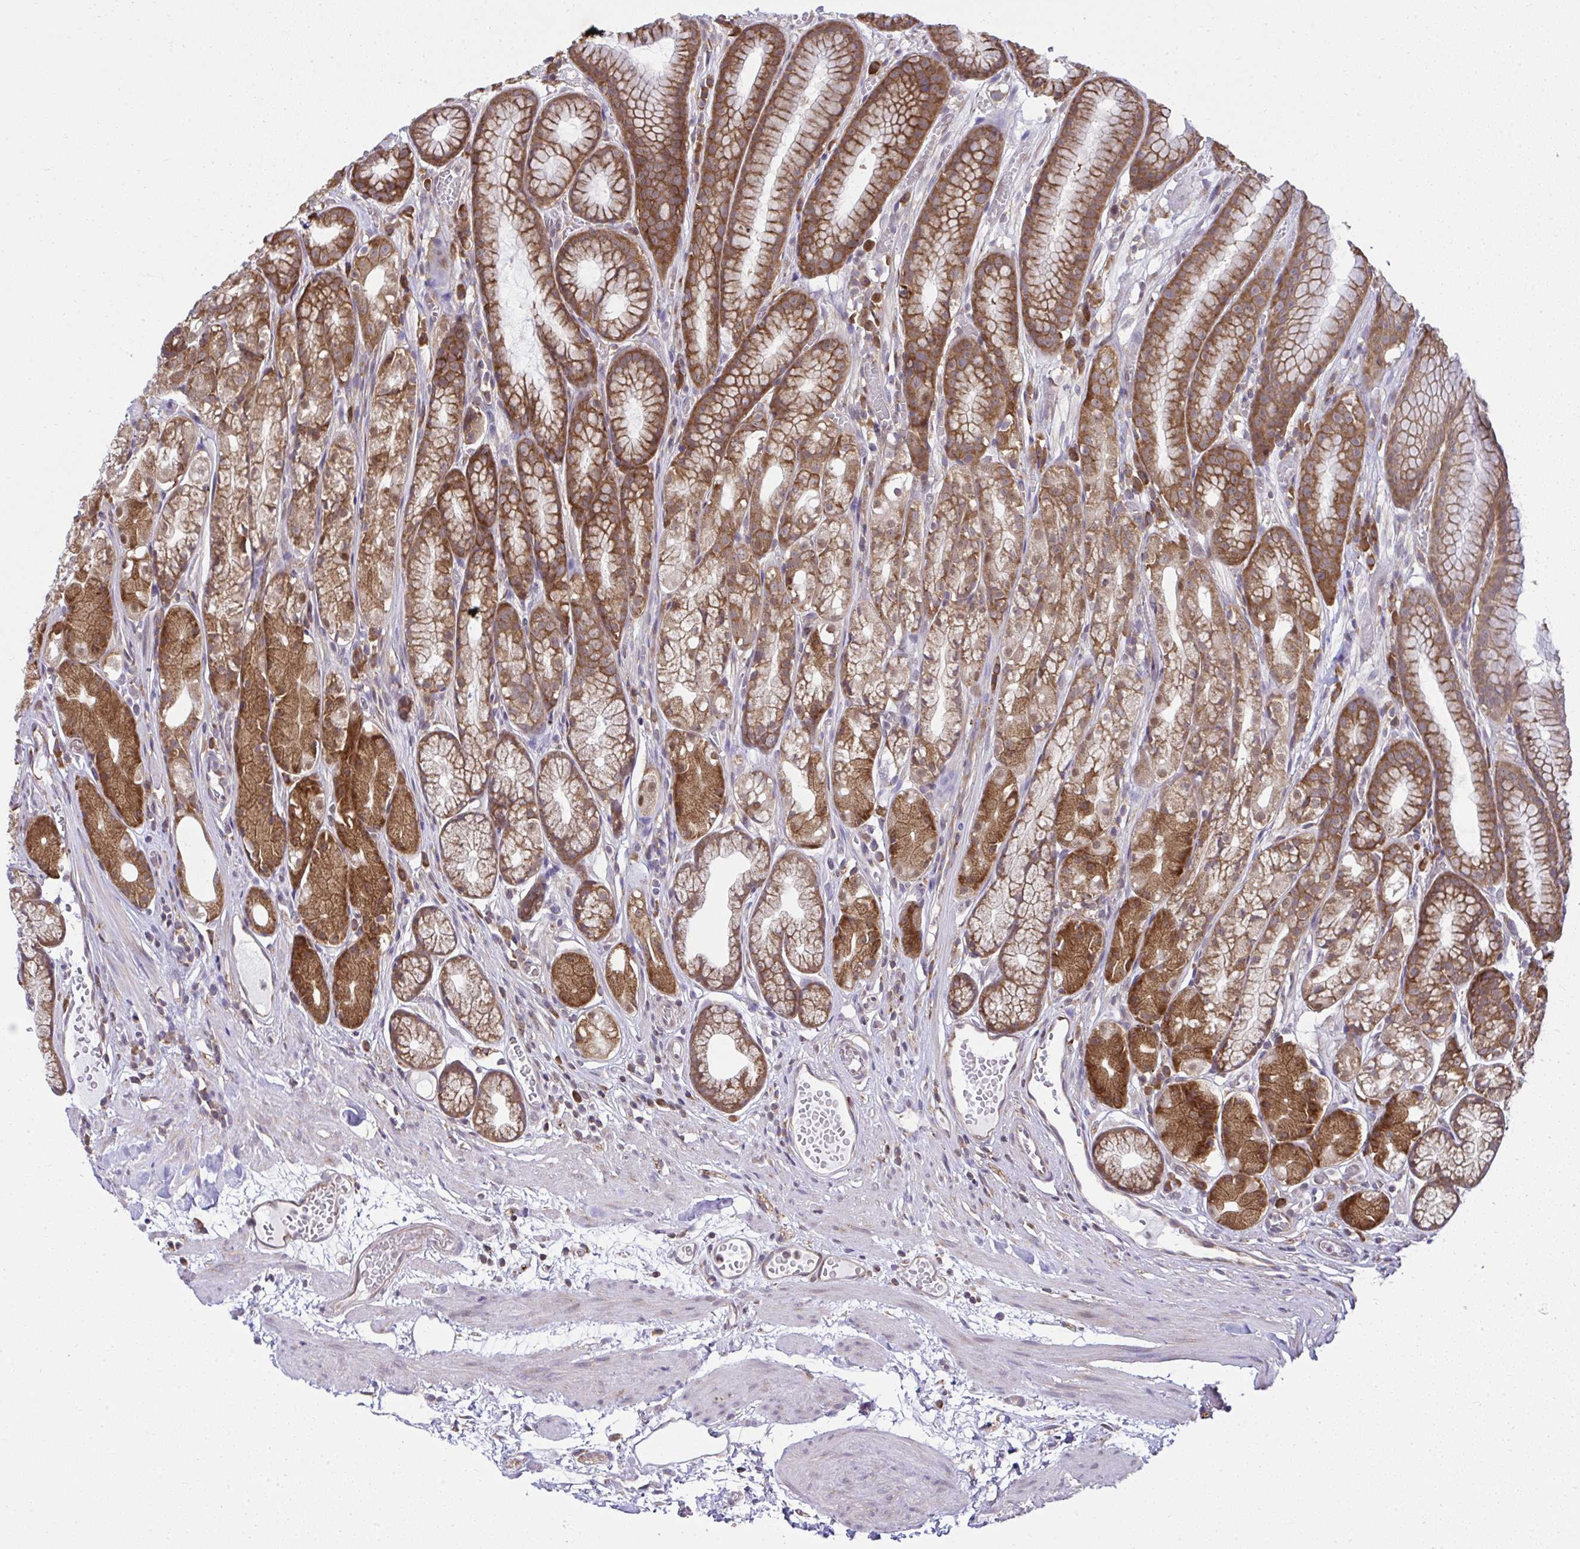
{"staining": {"intensity": "strong", "quantity": ">75%", "location": "cytoplasmic/membranous"}, "tissue": "stomach", "cell_type": "Glandular cells", "image_type": "normal", "snomed": [{"axis": "morphology", "description": "Normal tissue, NOS"}, {"axis": "topography", "description": "Smooth muscle"}, {"axis": "topography", "description": "Stomach"}], "caption": "Immunohistochemical staining of unremarkable stomach displays >75% levels of strong cytoplasmic/membranous protein positivity in about >75% of glandular cells. (DAB (3,3'-diaminobenzidine) IHC with brightfield microscopy, high magnification).", "gene": "RPS7", "patient": {"sex": "male", "age": 70}}